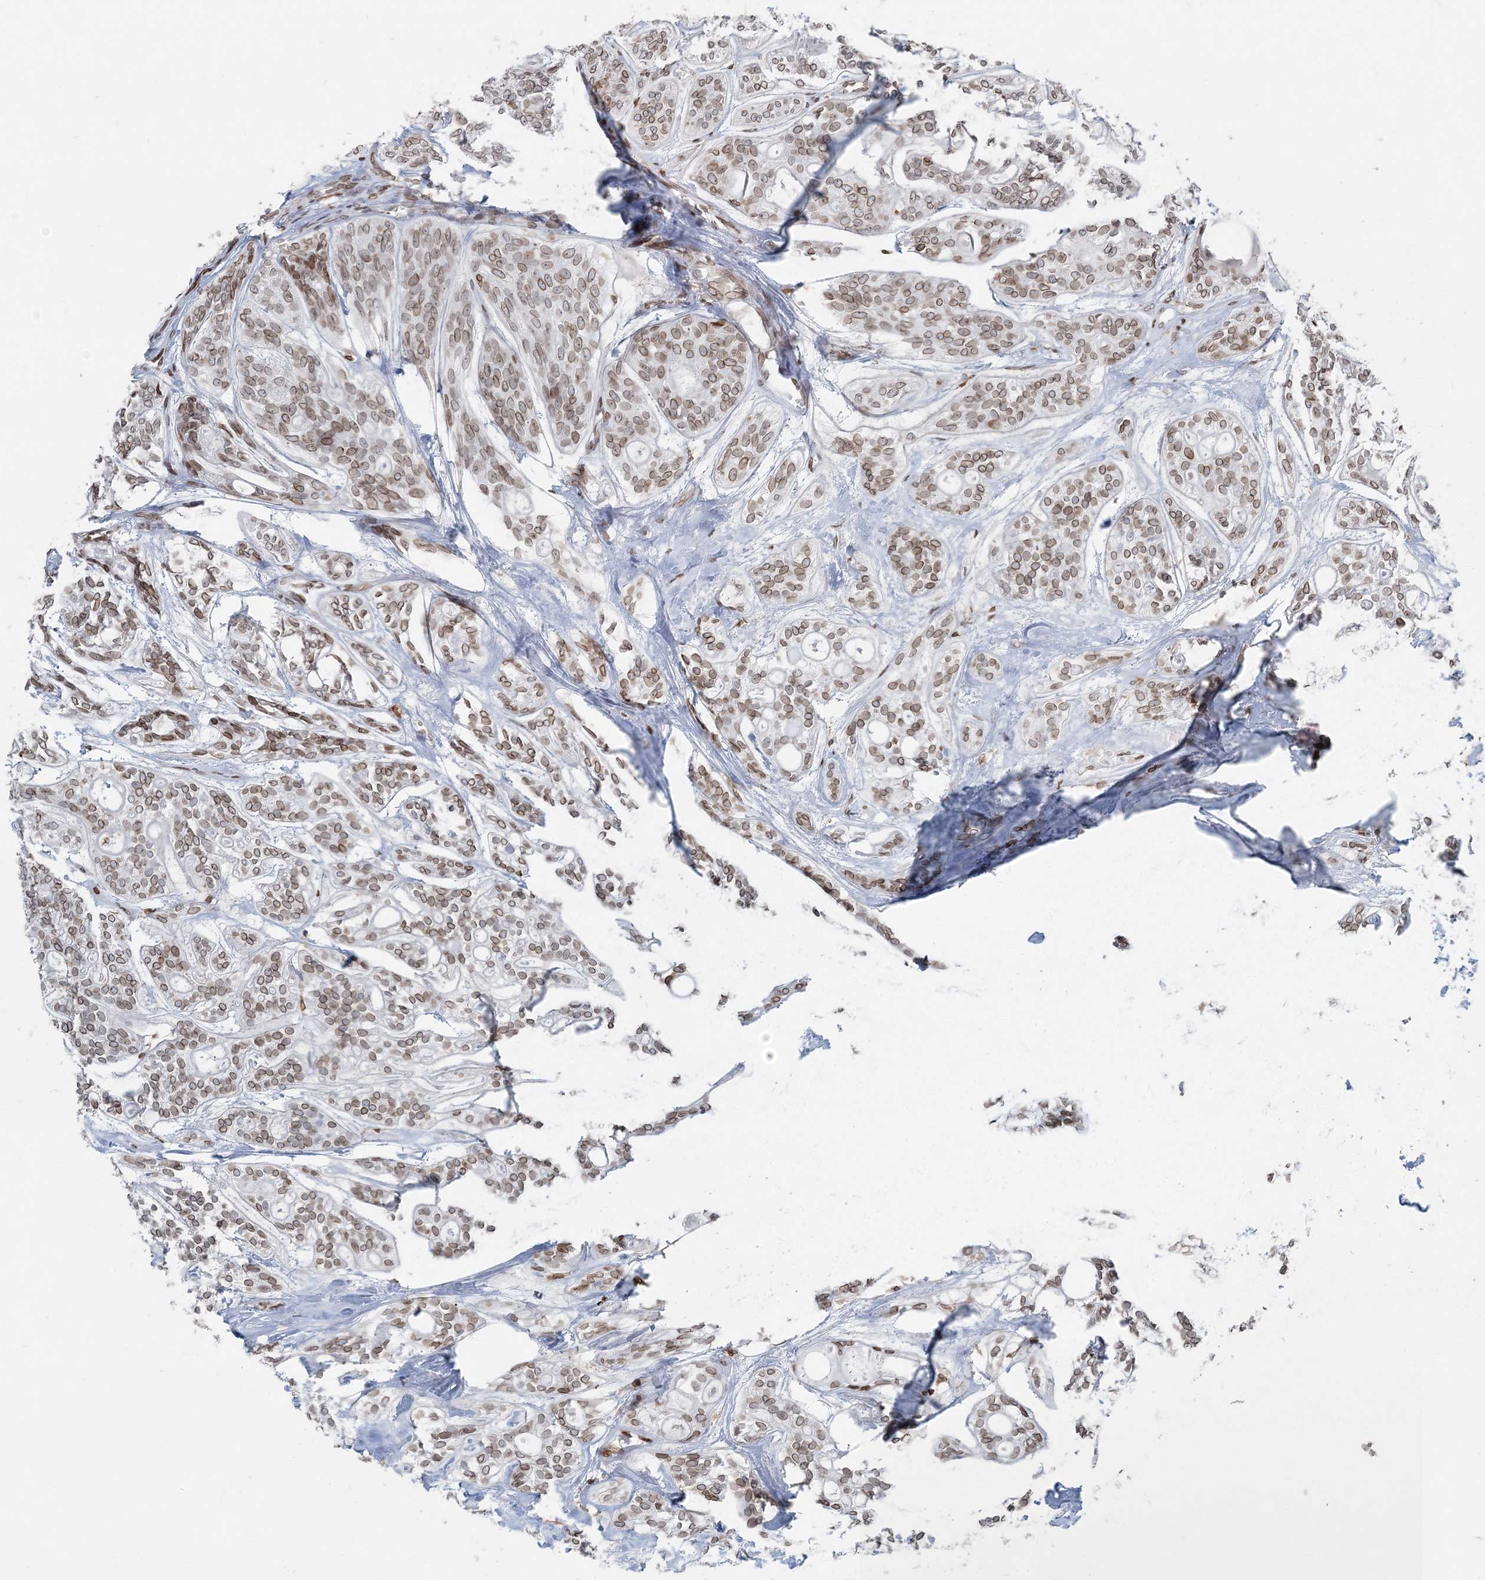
{"staining": {"intensity": "moderate", "quantity": ">75%", "location": "cytoplasmic/membranous,nuclear"}, "tissue": "head and neck cancer", "cell_type": "Tumor cells", "image_type": "cancer", "snomed": [{"axis": "morphology", "description": "Adenocarcinoma, NOS"}, {"axis": "topography", "description": "Head-Neck"}], "caption": "The micrograph displays a brown stain indicating the presence of a protein in the cytoplasmic/membranous and nuclear of tumor cells in head and neck cancer.", "gene": "GJD4", "patient": {"sex": "male", "age": 66}}